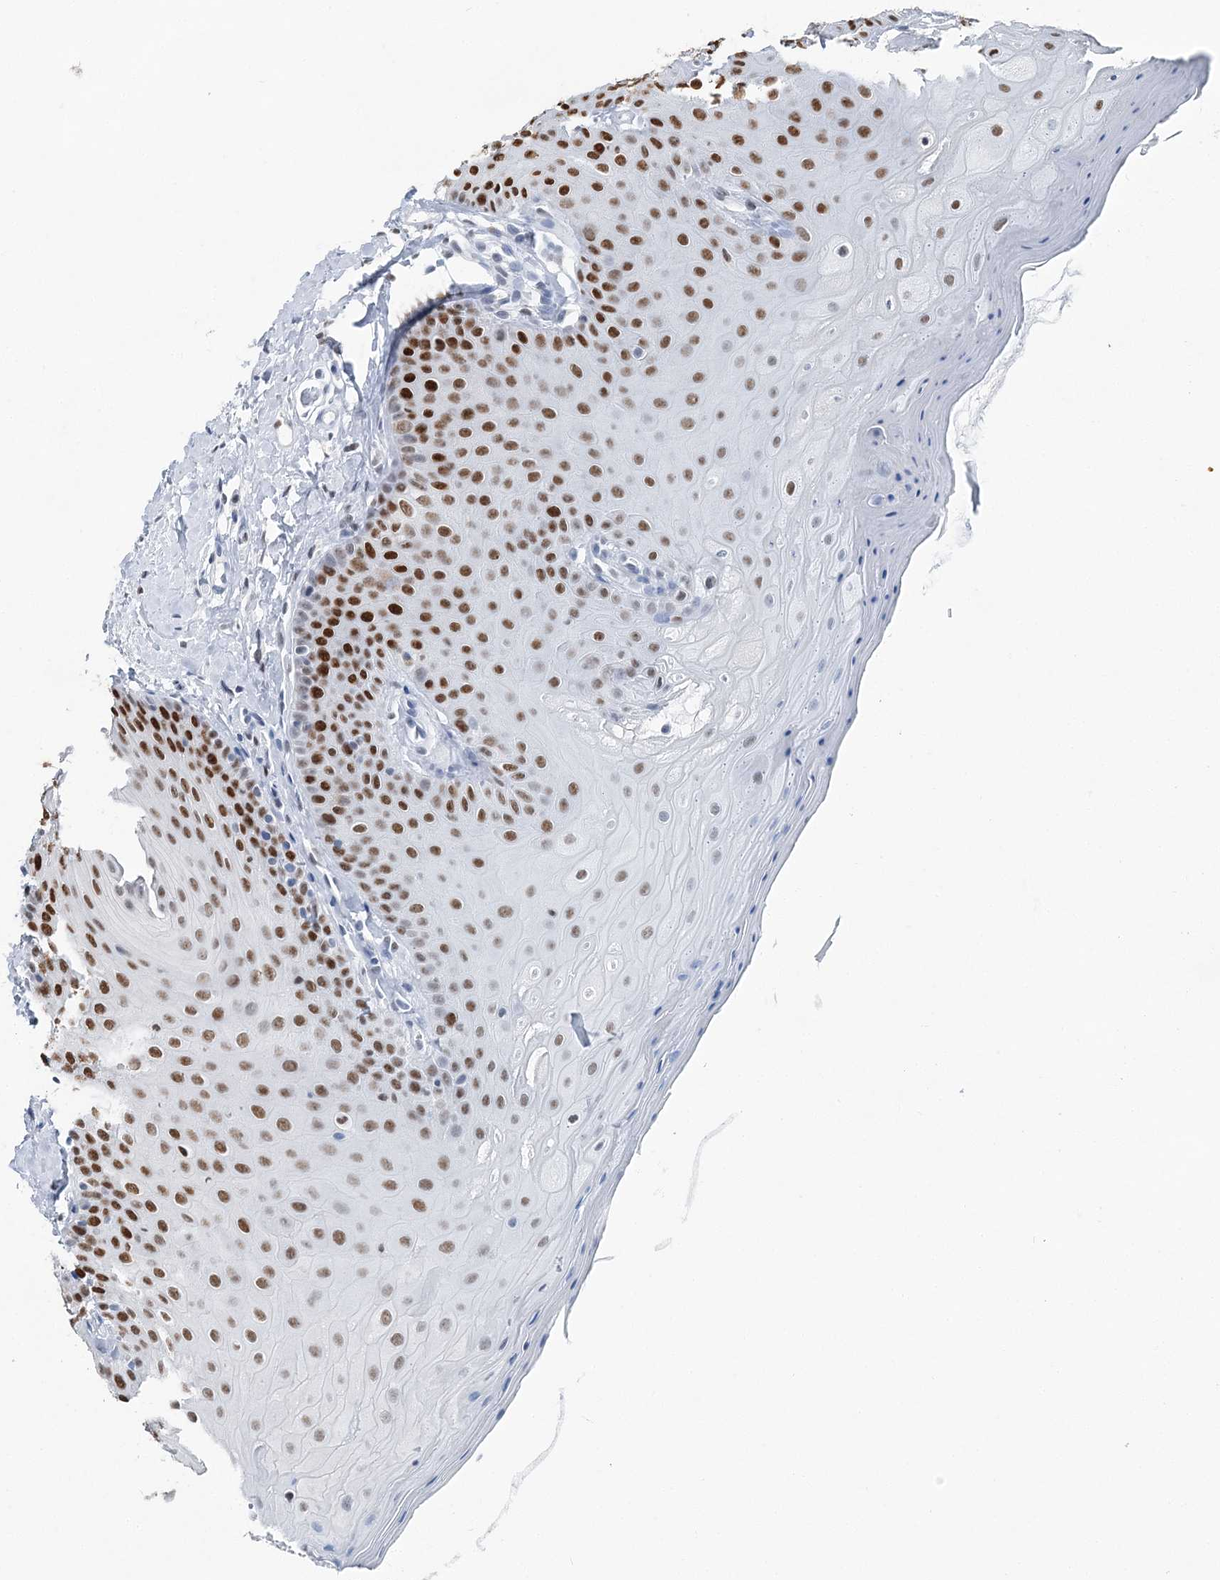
{"staining": {"intensity": "moderate", "quantity": ">75%", "location": "nuclear"}, "tissue": "oral mucosa", "cell_type": "Squamous epithelial cells", "image_type": "normal", "snomed": [{"axis": "morphology", "description": "Normal tissue, NOS"}, {"axis": "topography", "description": "Oral tissue"}], "caption": "Immunohistochemical staining of unremarkable human oral mucosa shows >75% levels of moderate nuclear protein expression in approximately >75% of squamous epithelial cells.", "gene": "HAT1", "patient": {"sex": "female", "age": 31}}